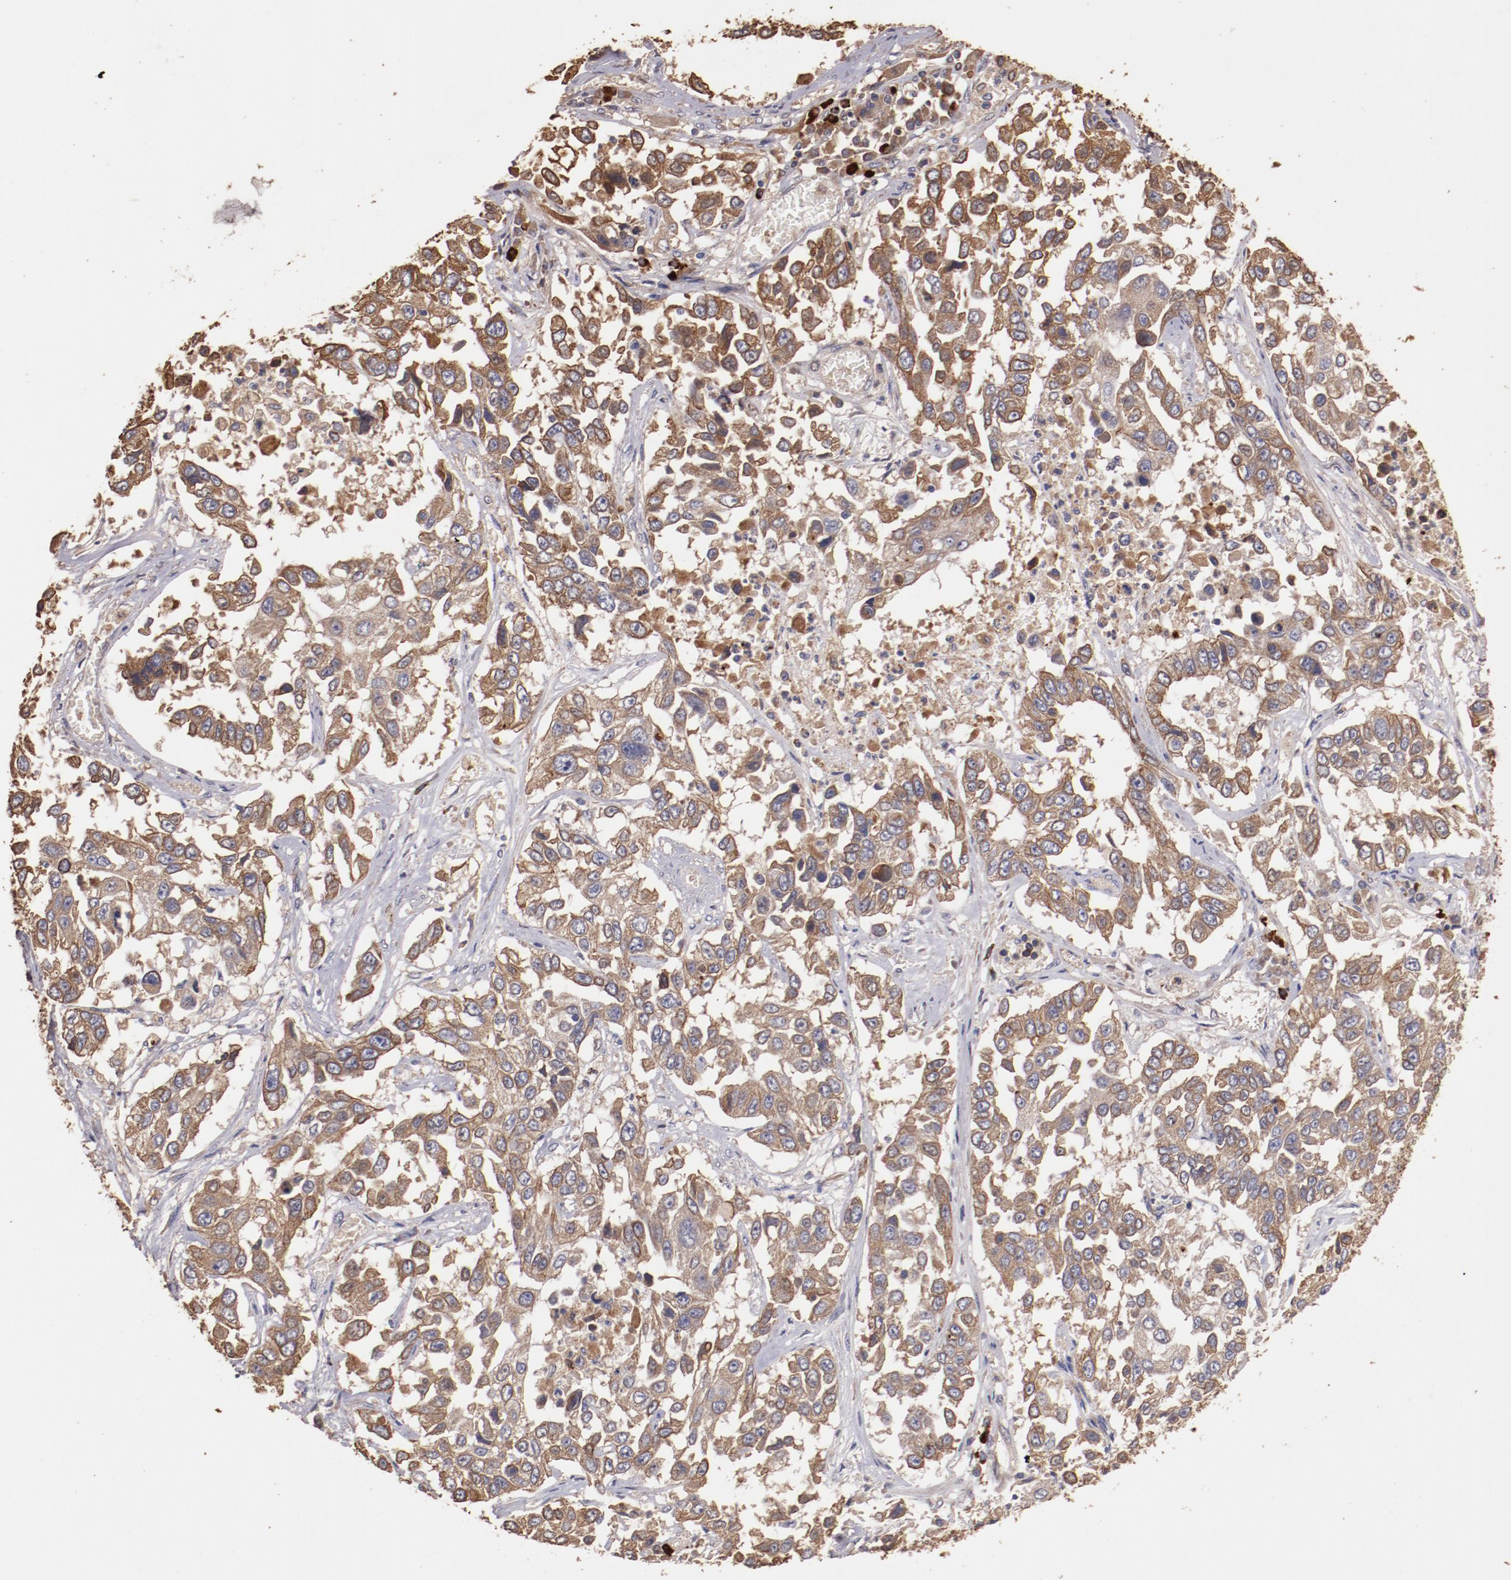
{"staining": {"intensity": "moderate", "quantity": ">75%", "location": "cytoplasmic/membranous"}, "tissue": "lung cancer", "cell_type": "Tumor cells", "image_type": "cancer", "snomed": [{"axis": "morphology", "description": "Squamous cell carcinoma, NOS"}, {"axis": "topography", "description": "Lung"}], "caption": "IHC image of human lung cancer (squamous cell carcinoma) stained for a protein (brown), which demonstrates medium levels of moderate cytoplasmic/membranous expression in about >75% of tumor cells.", "gene": "SRRD", "patient": {"sex": "male", "age": 71}}